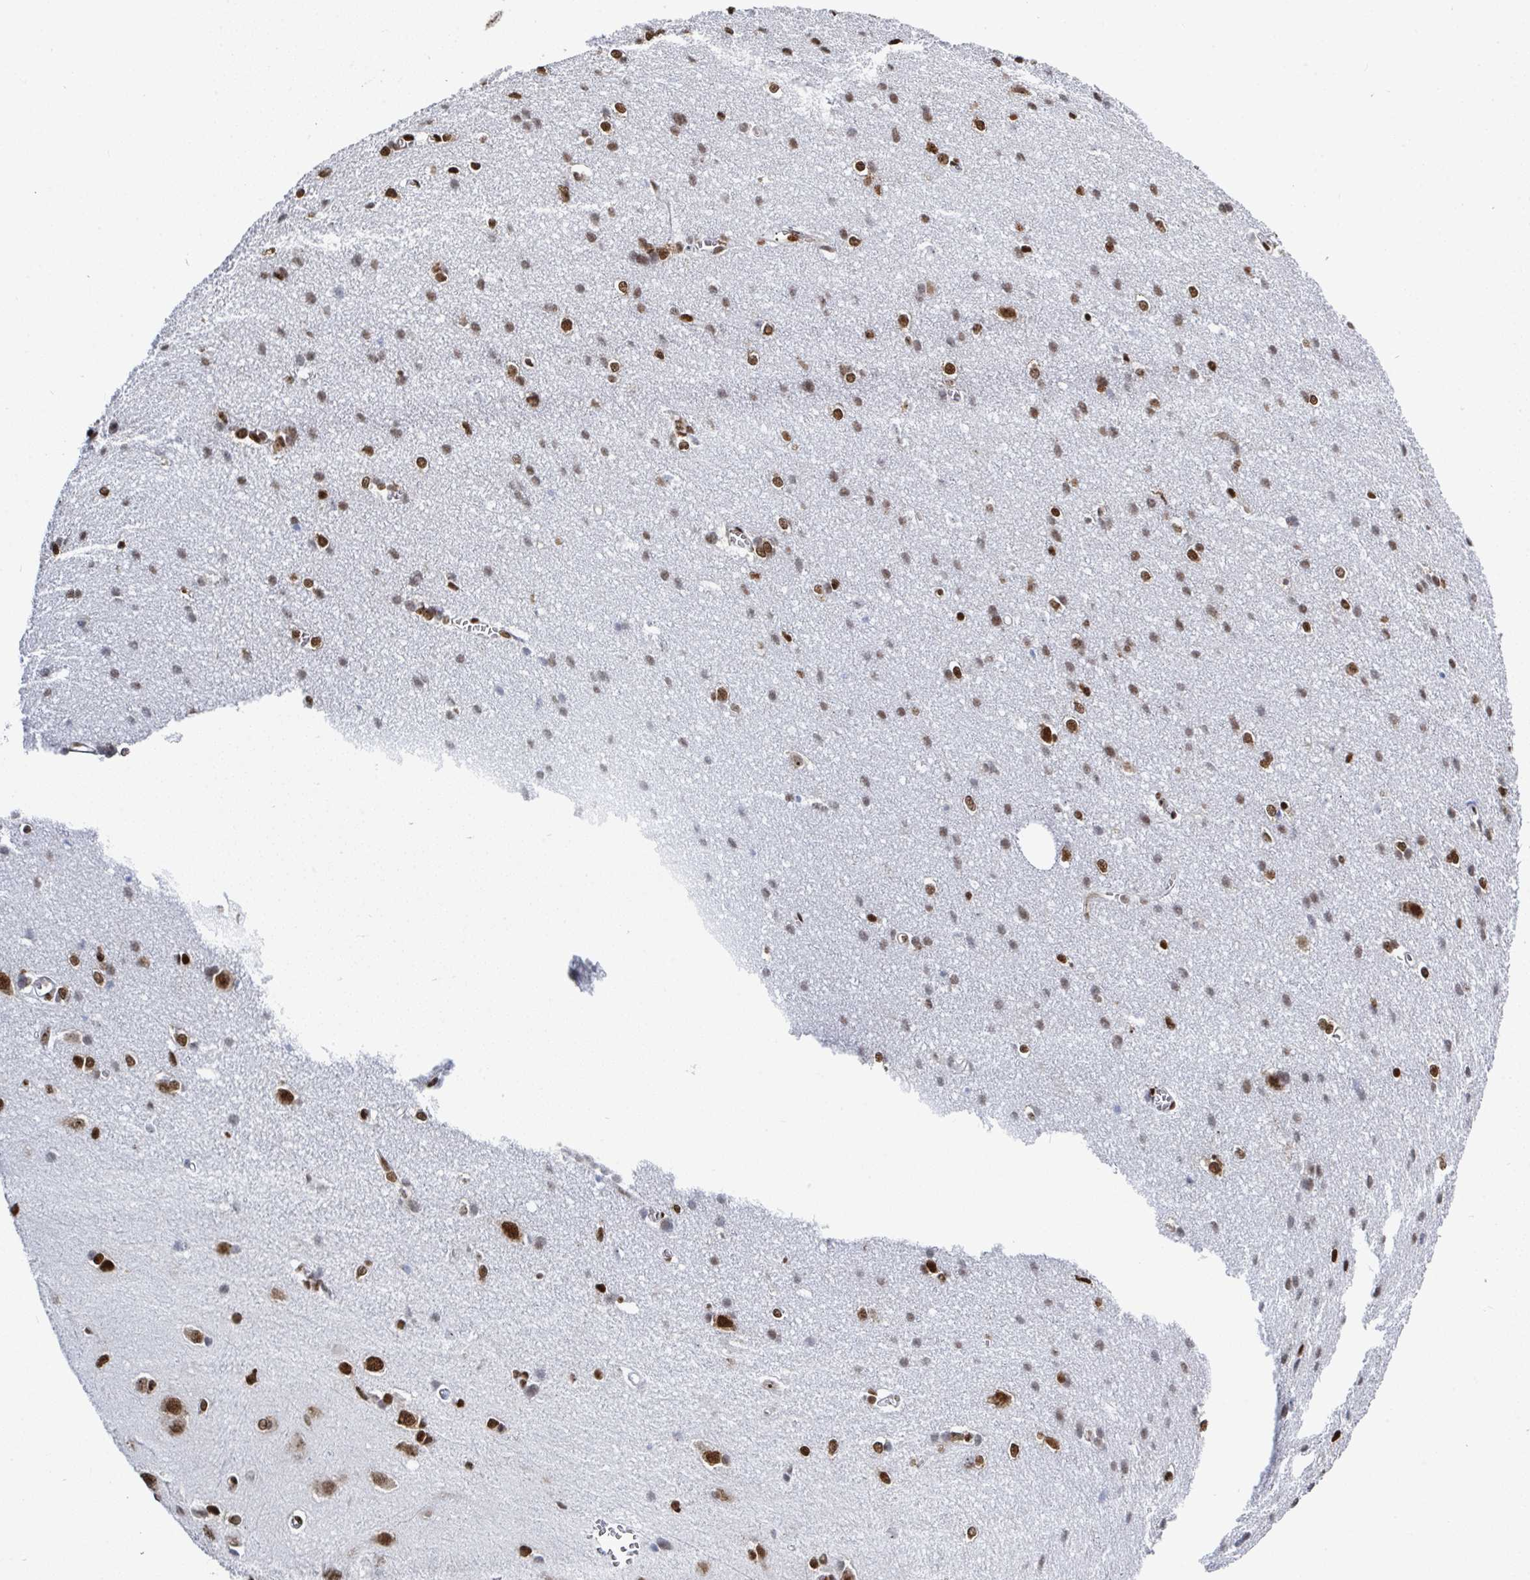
{"staining": {"intensity": "moderate", "quantity": "25%-75%", "location": "nuclear"}, "tissue": "cerebral cortex", "cell_type": "Endothelial cells", "image_type": "normal", "snomed": [{"axis": "morphology", "description": "Normal tissue, NOS"}, {"axis": "topography", "description": "Cerebral cortex"}], "caption": "Immunohistochemistry of unremarkable cerebral cortex shows medium levels of moderate nuclear positivity in approximately 25%-75% of endothelial cells. The protein is stained brown, and the nuclei are stained in blue (DAB (3,3'-diaminobenzidine) IHC with brightfield microscopy, high magnification).", "gene": "GAR1", "patient": {"sex": "male", "age": 37}}